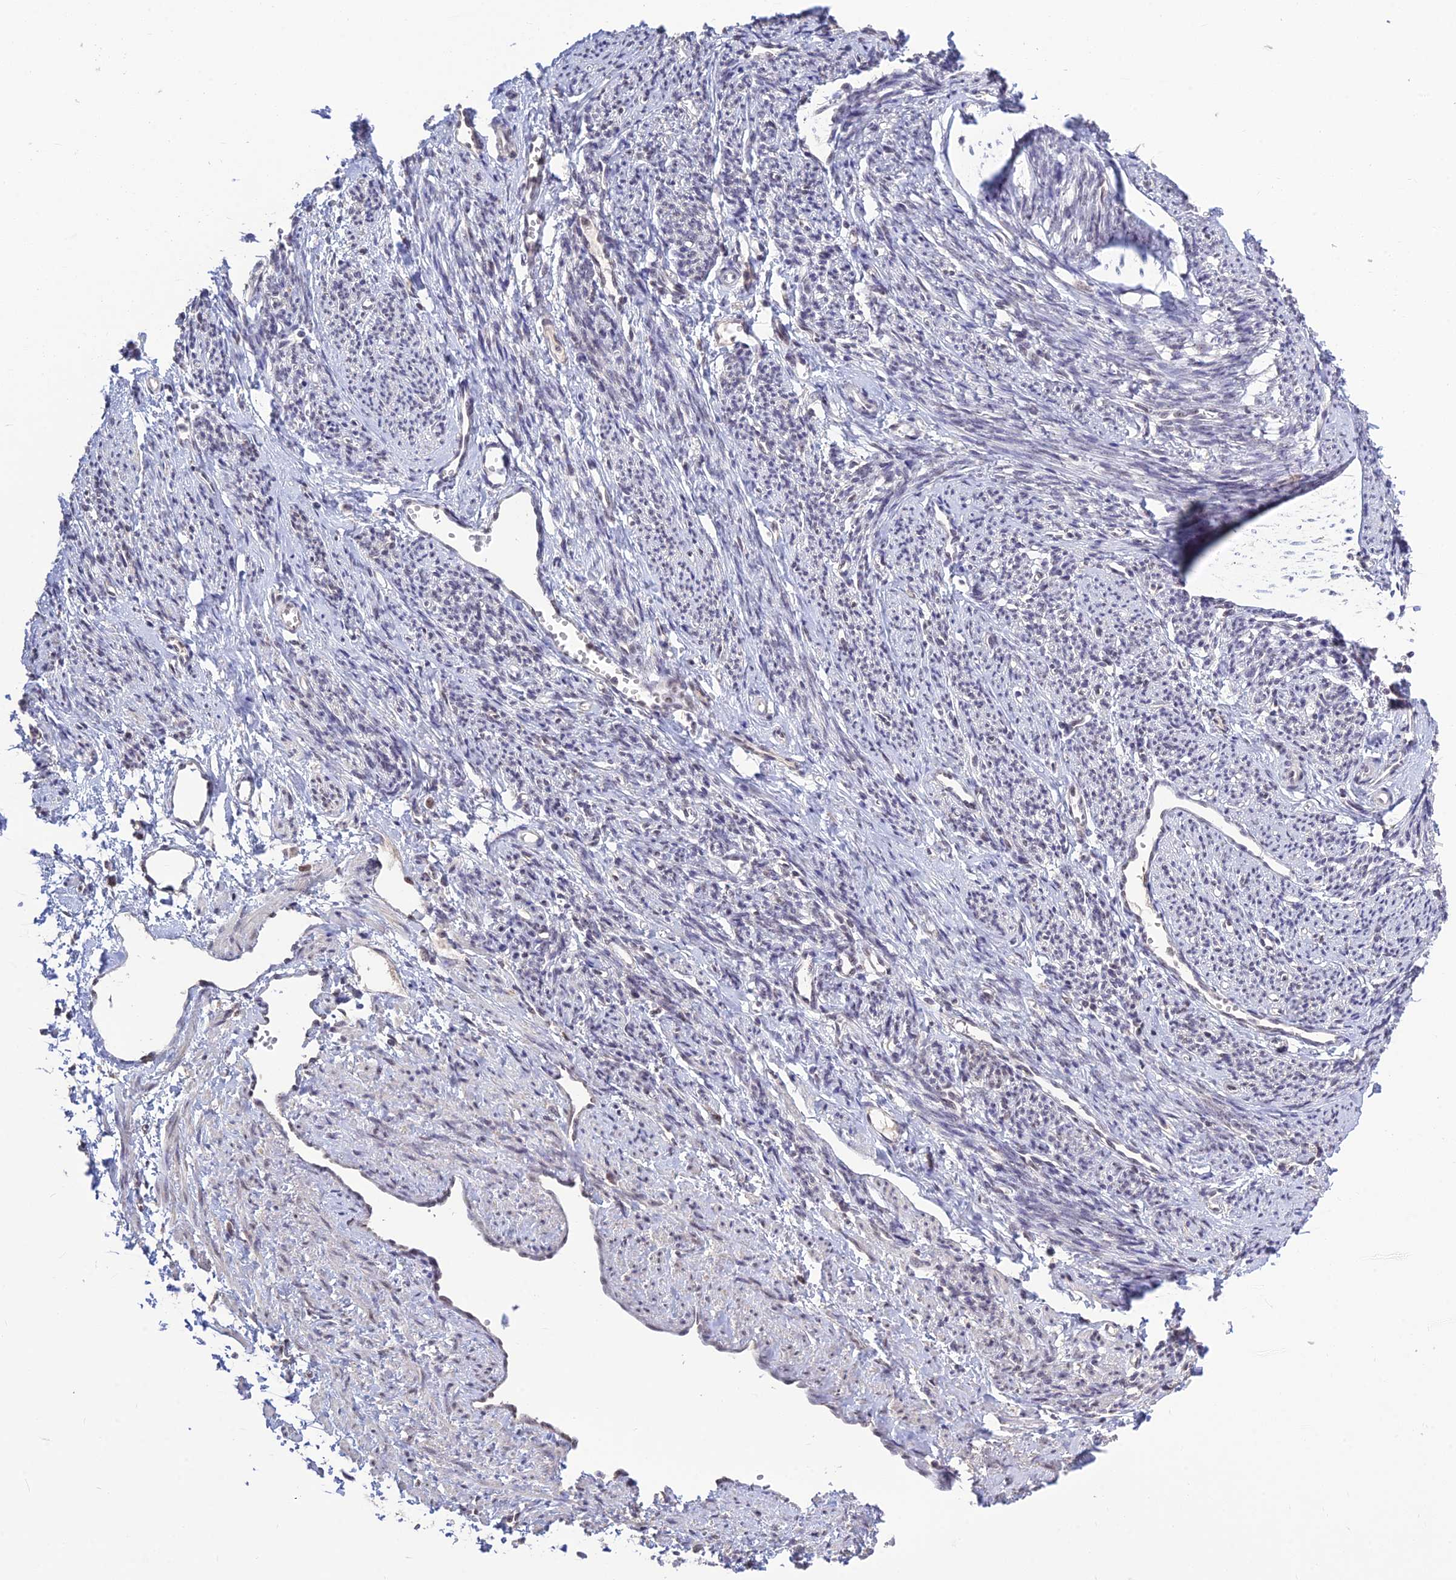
{"staining": {"intensity": "weak", "quantity": "<25%", "location": "nuclear"}, "tissue": "smooth muscle", "cell_type": "Smooth muscle cells", "image_type": "normal", "snomed": [{"axis": "morphology", "description": "Normal tissue, NOS"}, {"axis": "topography", "description": "Smooth muscle"}, {"axis": "topography", "description": "Uterus"}], "caption": "Immunohistochemical staining of unremarkable human smooth muscle displays no significant staining in smooth muscle cells.", "gene": "POLR1G", "patient": {"sex": "female", "age": 59}}